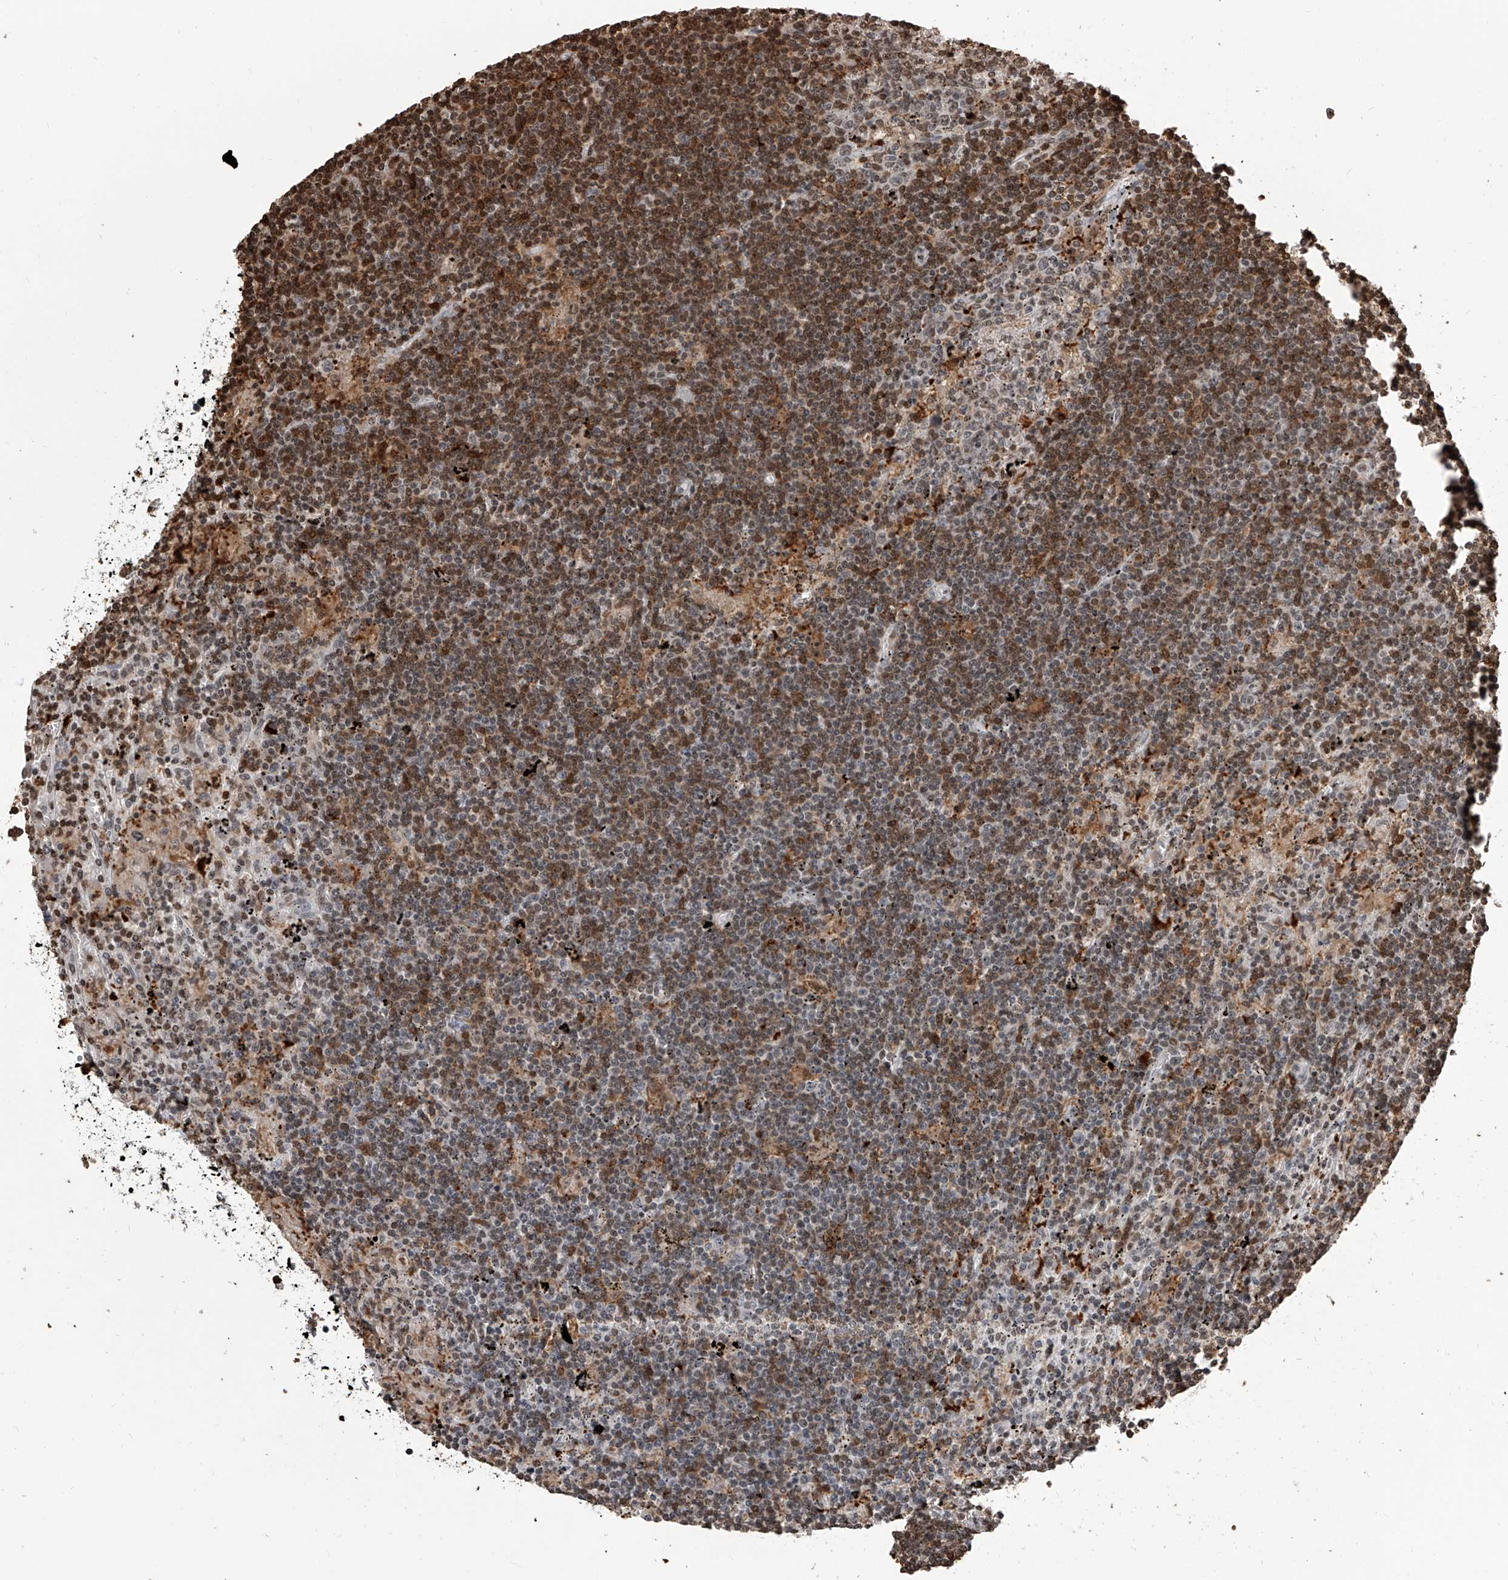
{"staining": {"intensity": "moderate", "quantity": "25%-75%", "location": "nuclear"}, "tissue": "lymphoma", "cell_type": "Tumor cells", "image_type": "cancer", "snomed": [{"axis": "morphology", "description": "Malignant lymphoma, non-Hodgkin's type, Low grade"}, {"axis": "topography", "description": "Spleen"}], "caption": "Protein expression analysis of human lymphoma reveals moderate nuclear staining in about 25%-75% of tumor cells. (Stains: DAB in brown, nuclei in blue, Microscopy: brightfield microscopy at high magnification).", "gene": "CFAP410", "patient": {"sex": "male", "age": 76}}